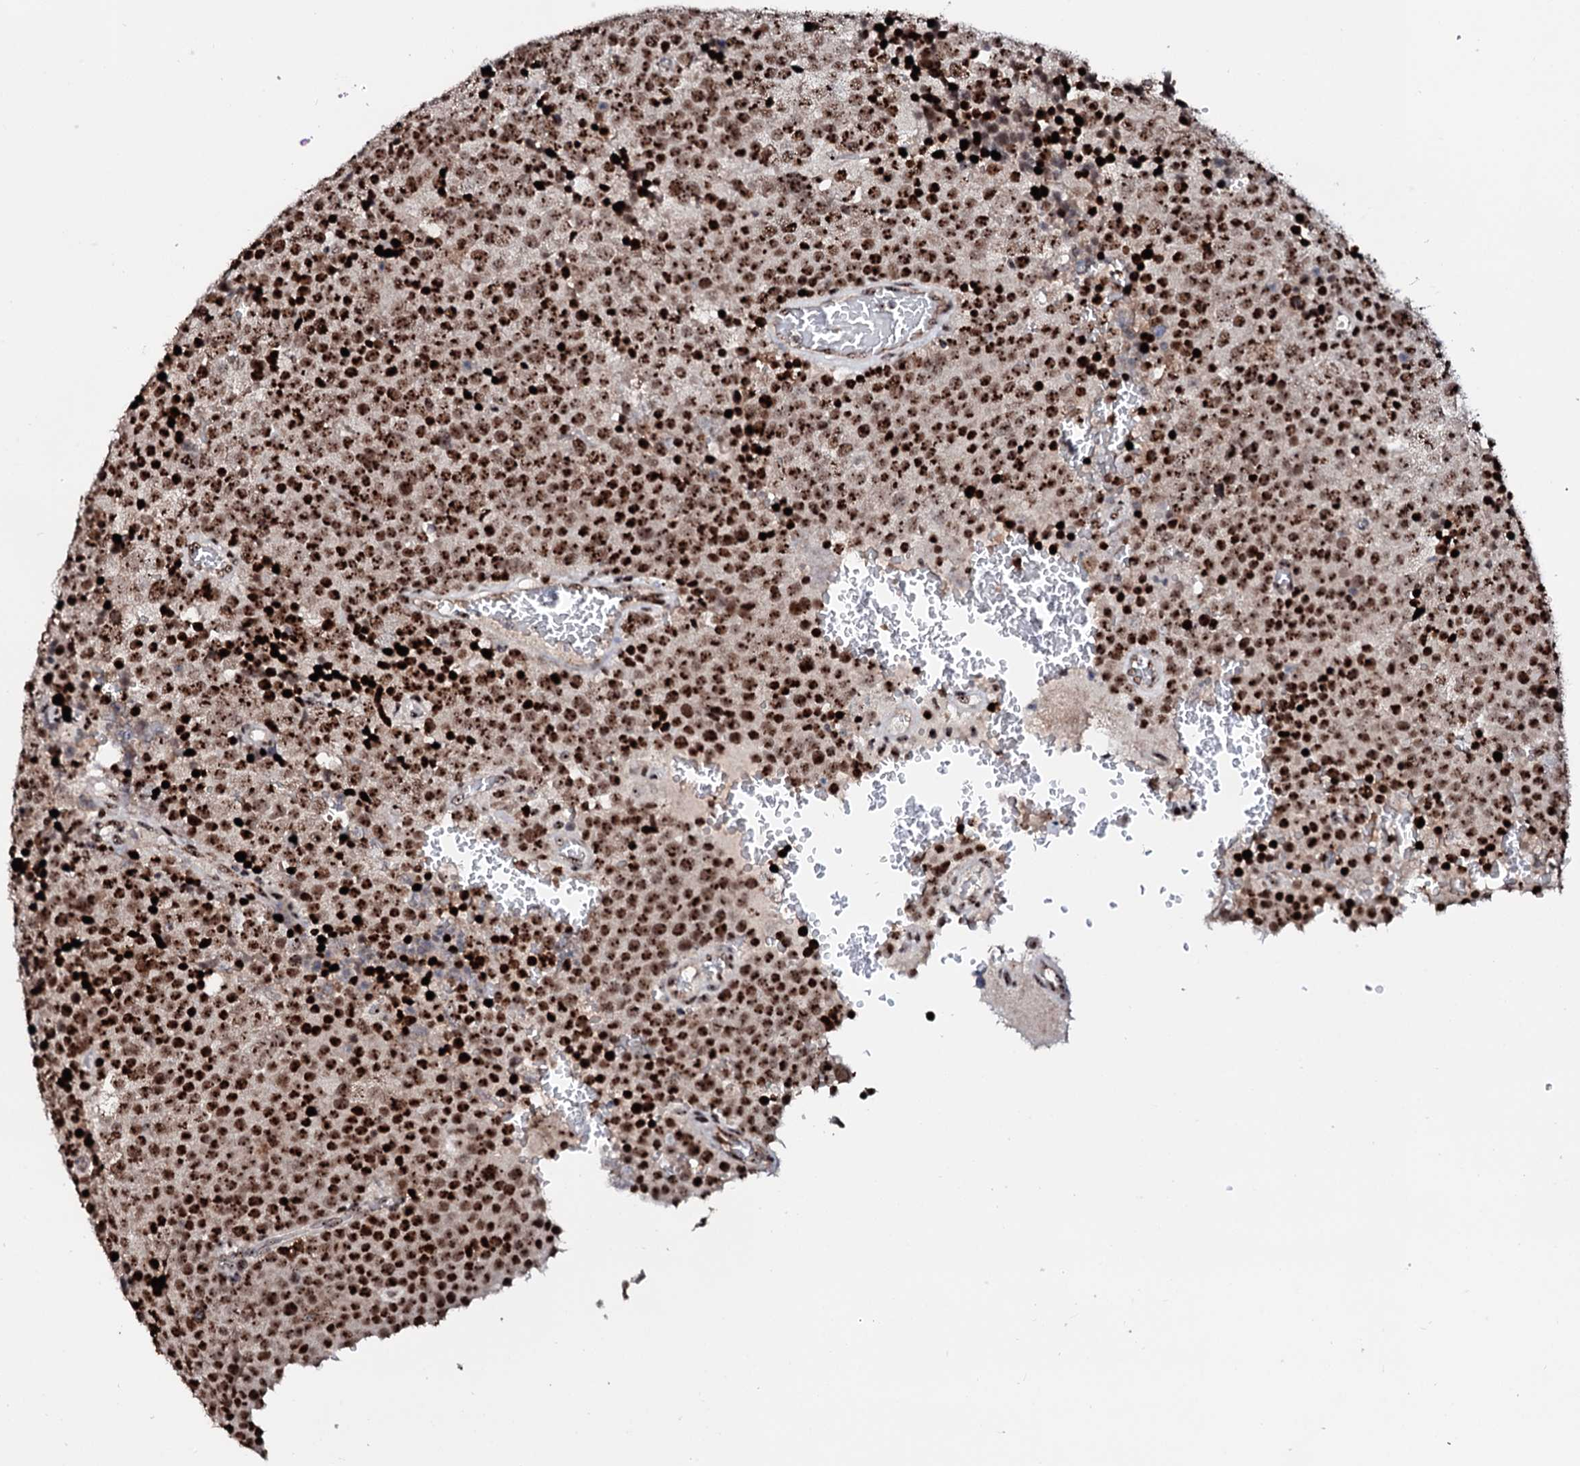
{"staining": {"intensity": "strong", "quantity": ">75%", "location": "nuclear"}, "tissue": "testis cancer", "cell_type": "Tumor cells", "image_type": "cancer", "snomed": [{"axis": "morphology", "description": "Seminoma, NOS"}, {"axis": "topography", "description": "Testis"}], "caption": "Tumor cells reveal strong nuclear expression in about >75% of cells in testis cancer.", "gene": "NEUROG3", "patient": {"sex": "male", "age": 71}}